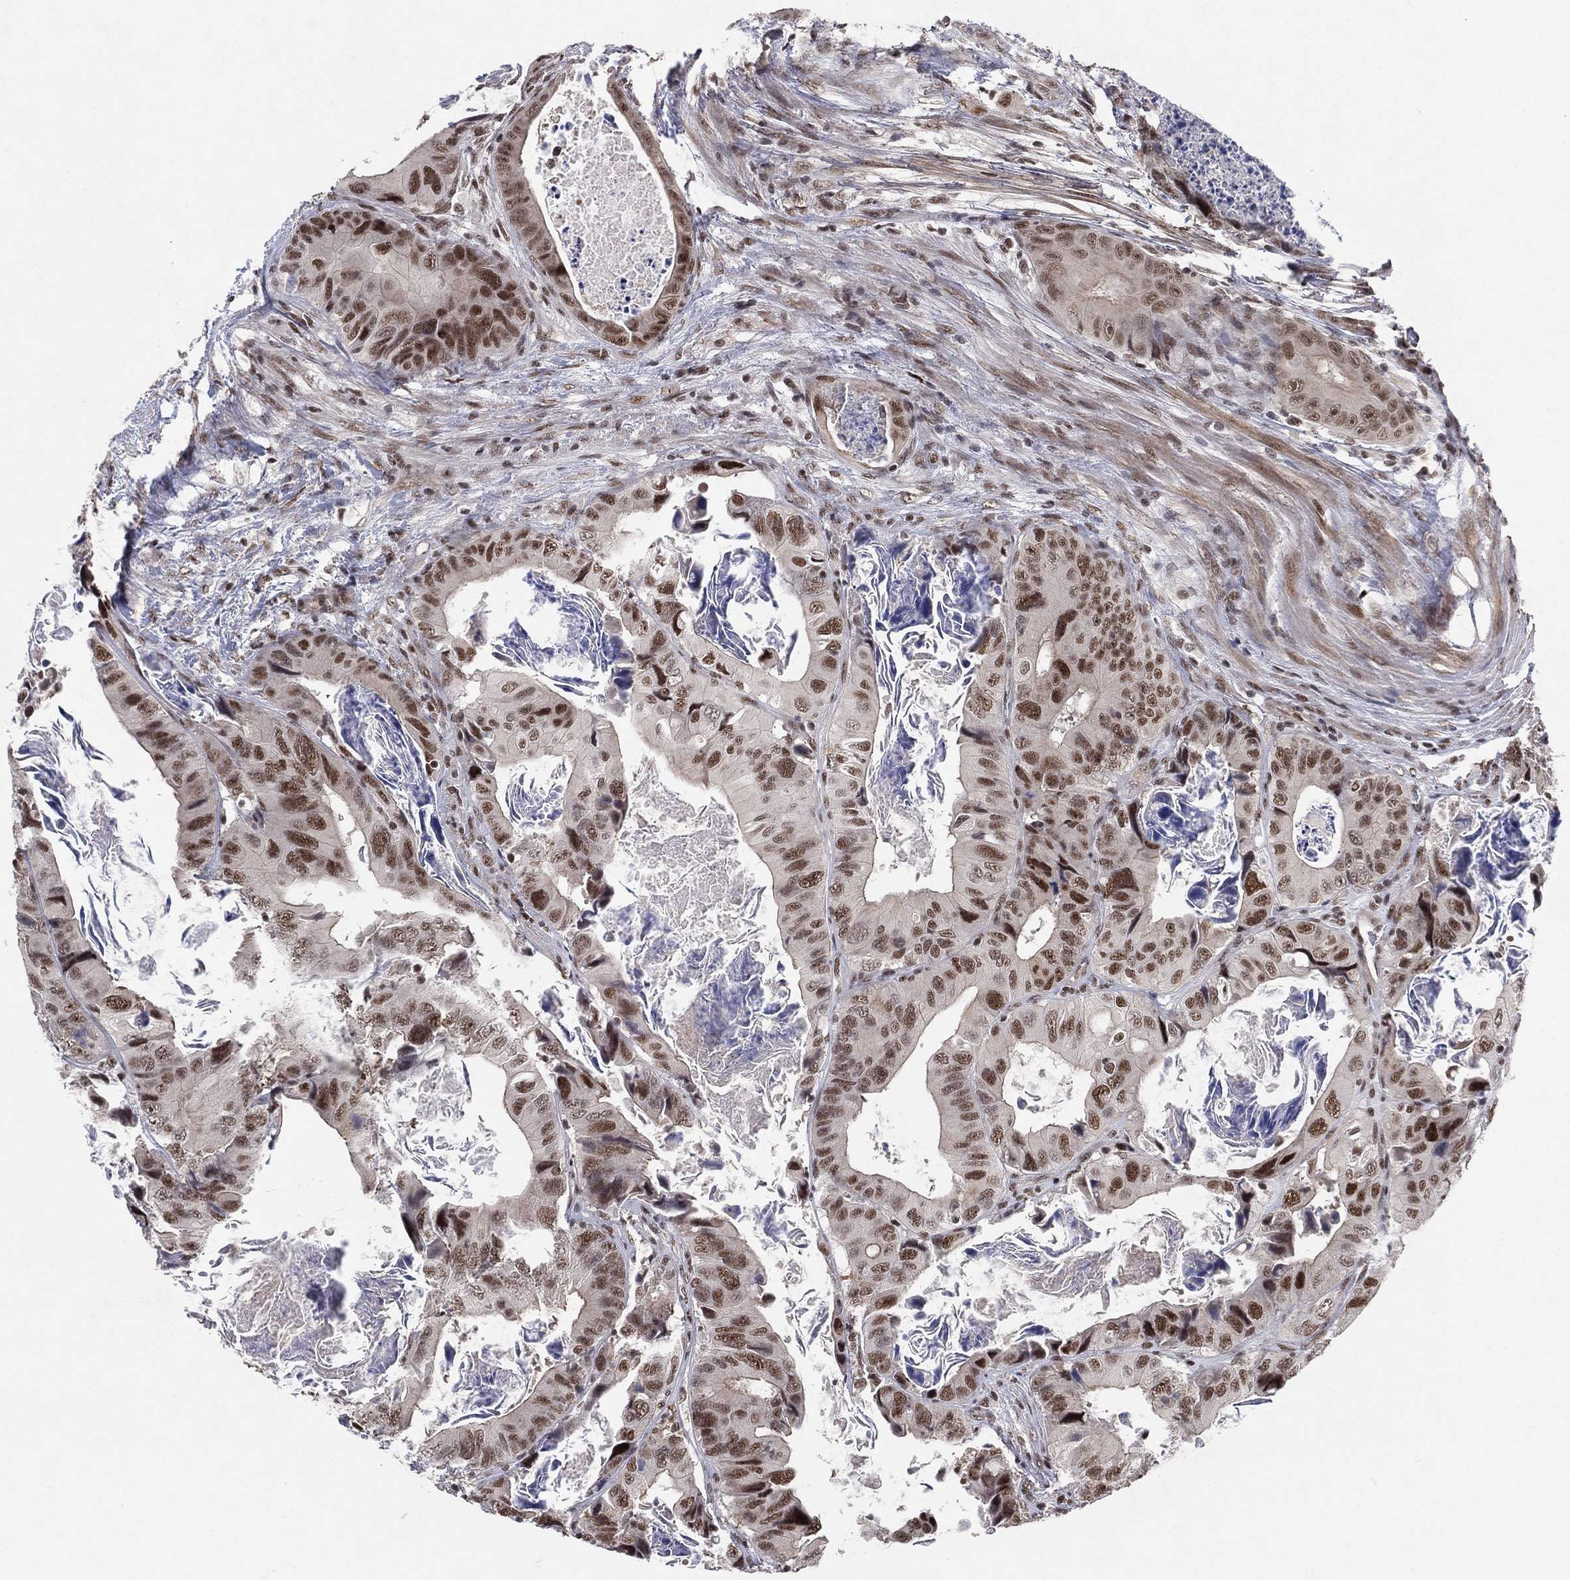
{"staining": {"intensity": "moderate", "quantity": ">75%", "location": "nuclear"}, "tissue": "colorectal cancer", "cell_type": "Tumor cells", "image_type": "cancer", "snomed": [{"axis": "morphology", "description": "Adenocarcinoma, NOS"}, {"axis": "topography", "description": "Rectum"}], "caption": "A medium amount of moderate nuclear positivity is identified in approximately >75% of tumor cells in colorectal adenocarcinoma tissue. (Stains: DAB in brown, nuclei in blue, Microscopy: brightfield microscopy at high magnification).", "gene": "DGCR8", "patient": {"sex": "male", "age": 64}}